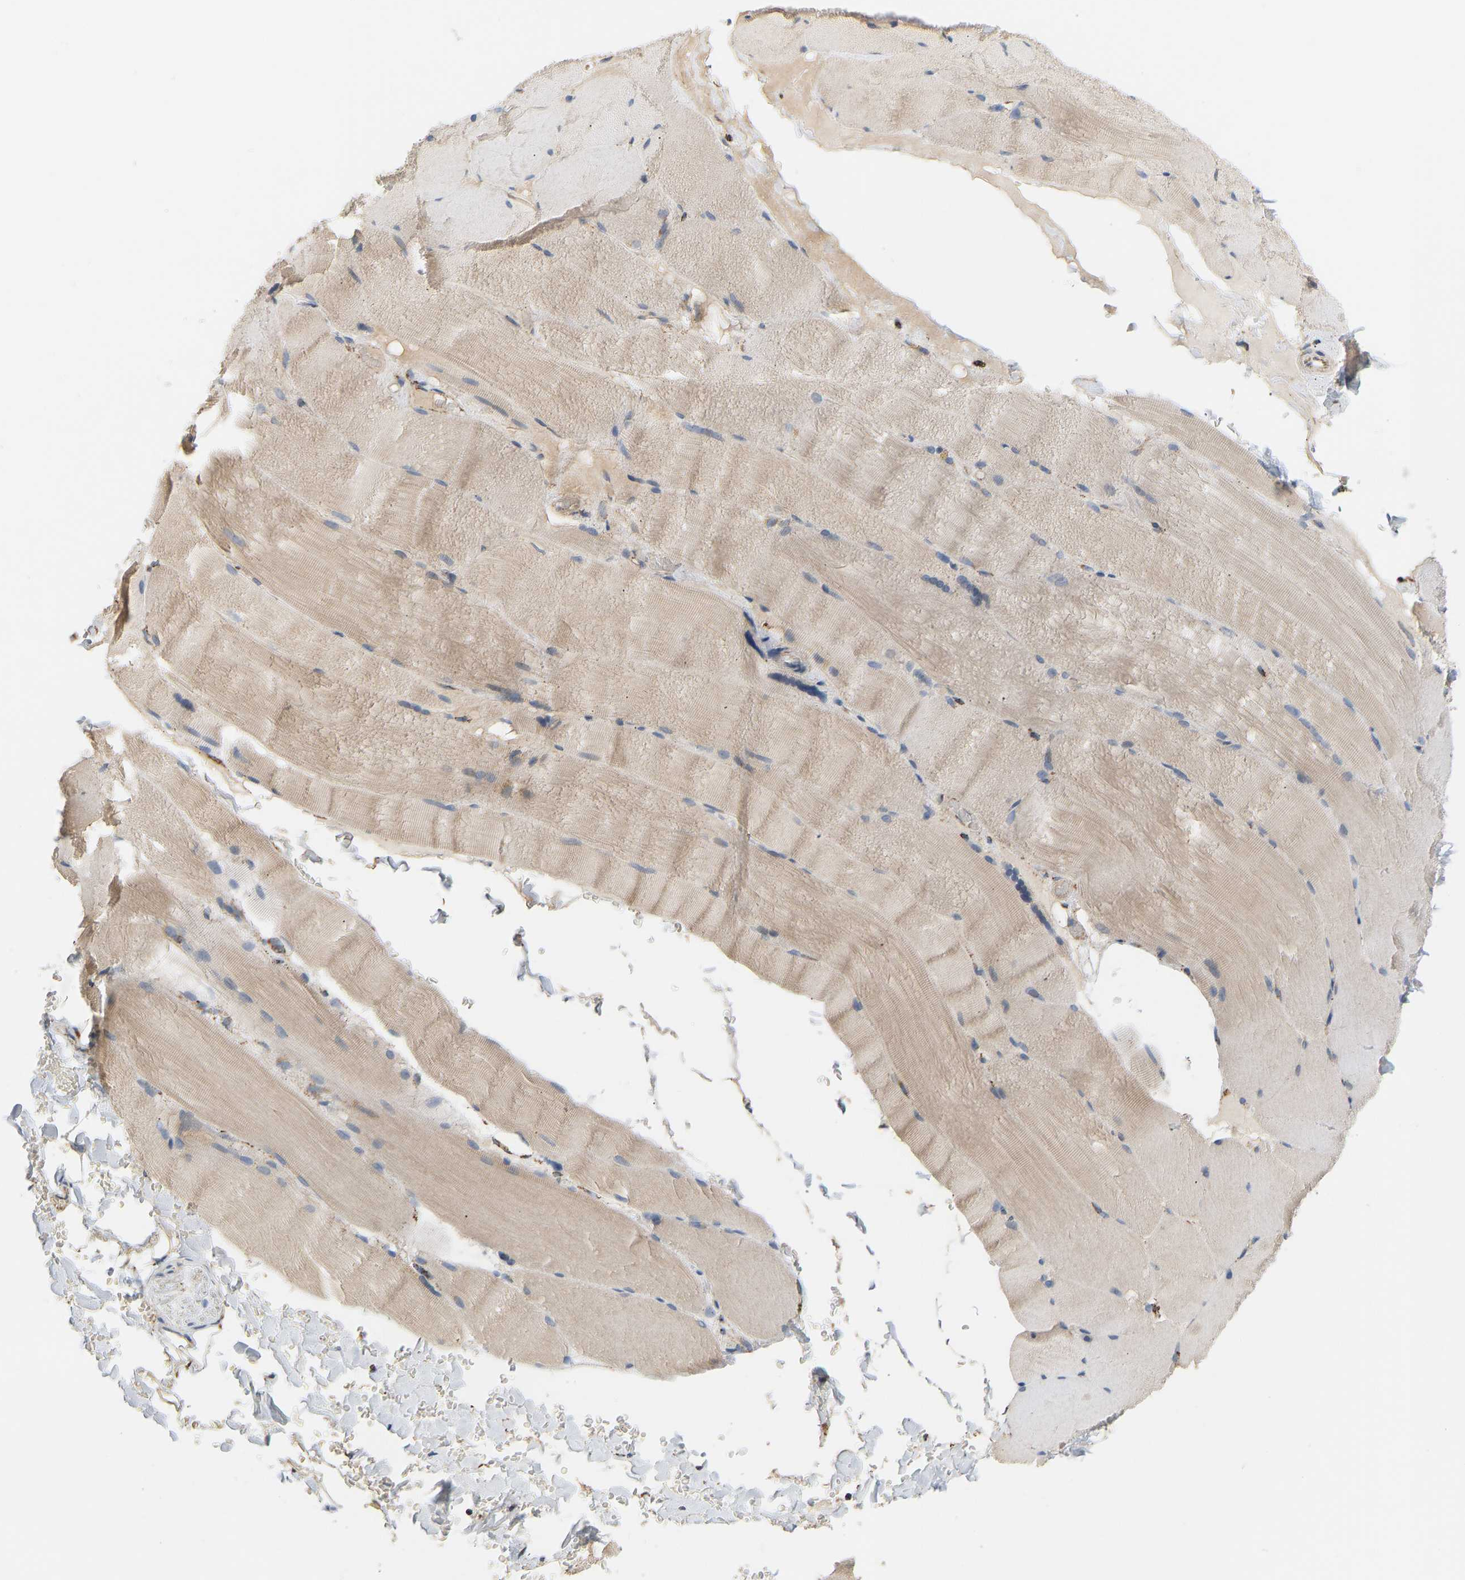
{"staining": {"intensity": "weak", "quantity": ">75%", "location": "cytoplasmic/membranous"}, "tissue": "skeletal muscle", "cell_type": "Myocytes", "image_type": "normal", "snomed": [{"axis": "morphology", "description": "Normal tissue, NOS"}, {"axis": "topography", "description": "Skin"}, {"axis": "topography", "description": "Skeletal muscle"}], "caption": "Benign skeletal muscle exhibits weak cytoplasmic/membranous staining in about >75% of myocytes The staining is performed using DAB (3,3'-diaminobenzidine) brown chromogen to label protein expression. The nuclei are counter-stained blue using hematoxylin..", "gene": "GPSM2", "patient": {"sex": "male", "age": 83}}